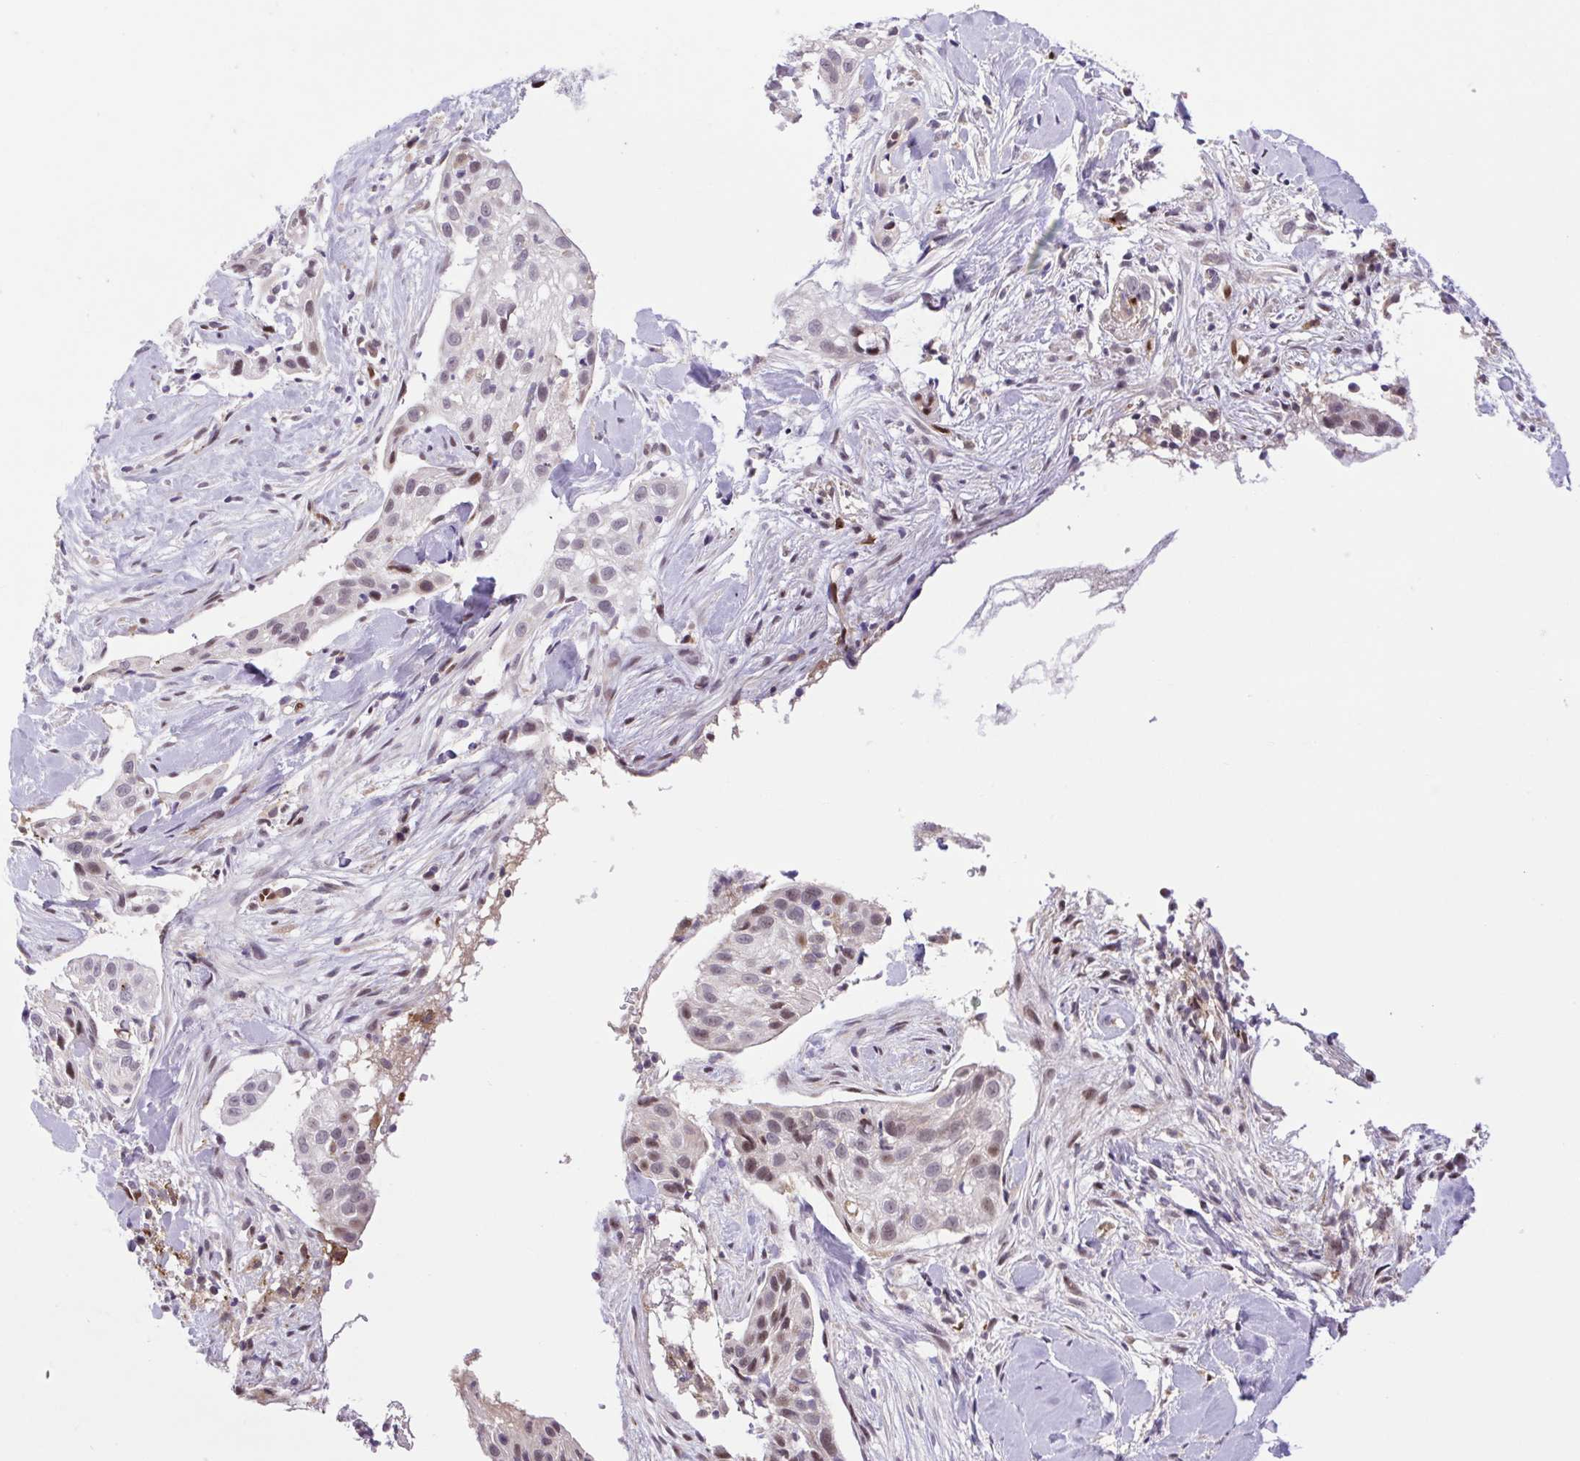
{"staining": {"intensity": "weak", "quantity": "25%-75%", "location": "nuclear"}, "tissue": "skin cancer", "cell_type": "Tumor cells", "image_type": "cancer", "snomed": [{"axis": "morphology", "description": "Squamous cell carcinoma, NOS"}, {"axis": "topography", "description": "Skin"}], "caption": "About 25%-75% of tumor cells in skin cancer demonstrate weak nuclear protein staining as visualized by brown immunohistochemical staining.", "gene": "ERG", "patient": {"sex": "male", "age": 82}}